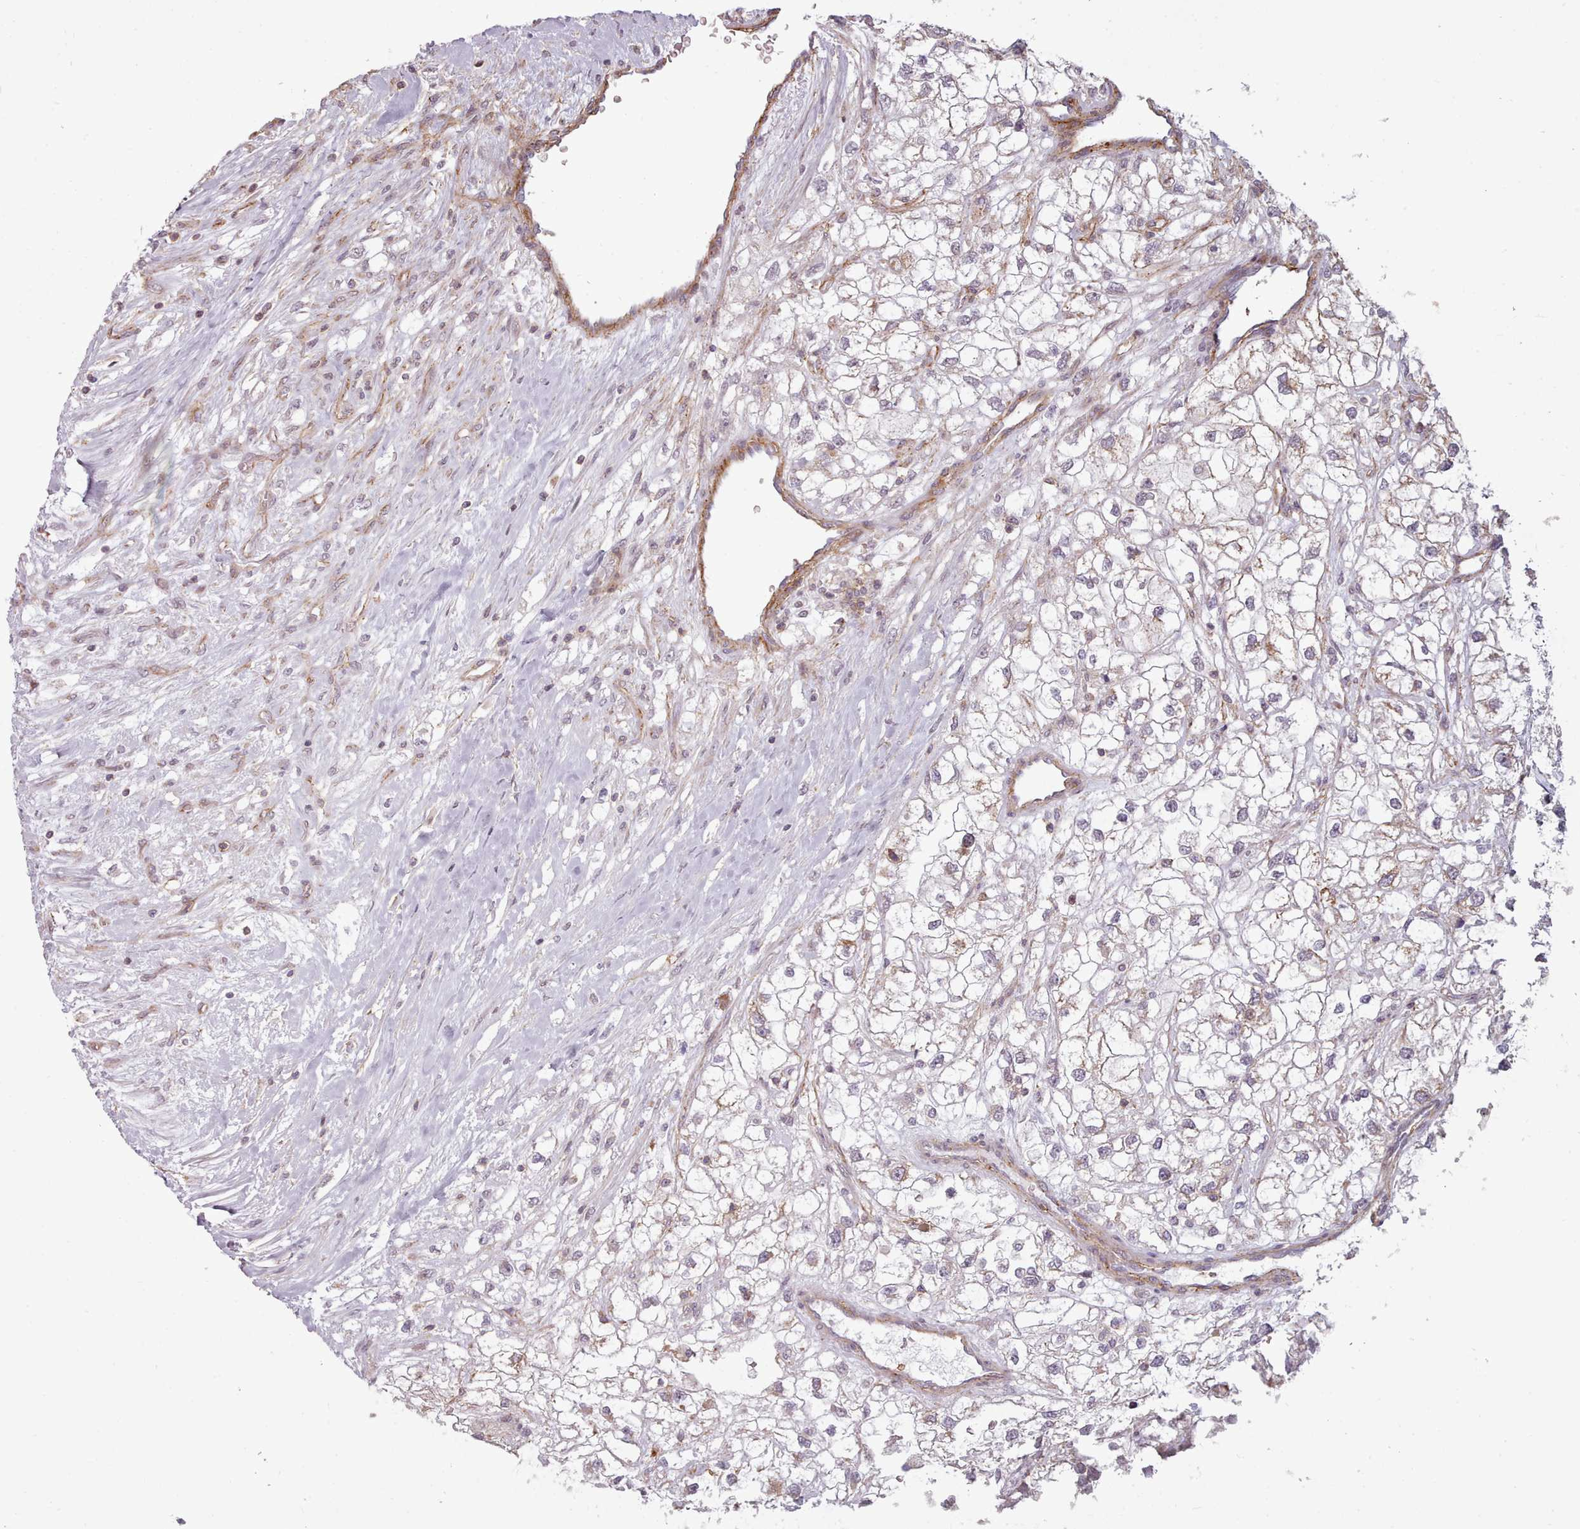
{"staining": {"intensity": "weak", "quantity": "<25%", "location": "cytoplasmic/membranous"}, "tissue": "renal cancer", "cell_type": "Tumor cells", "image_type": "cancer", "snomed": [{"axis": "morphology", "description": "Adenocarcinoma, NOS"}, {"axis": "topography", "description": "Kidney"}], "caption": "Immunohistochemical staining of human renal adenocarcinoma shows no significant expression in tumor cells.", "gene": "ZMYM4", "patient": {"sex": "male", "age": 59}}